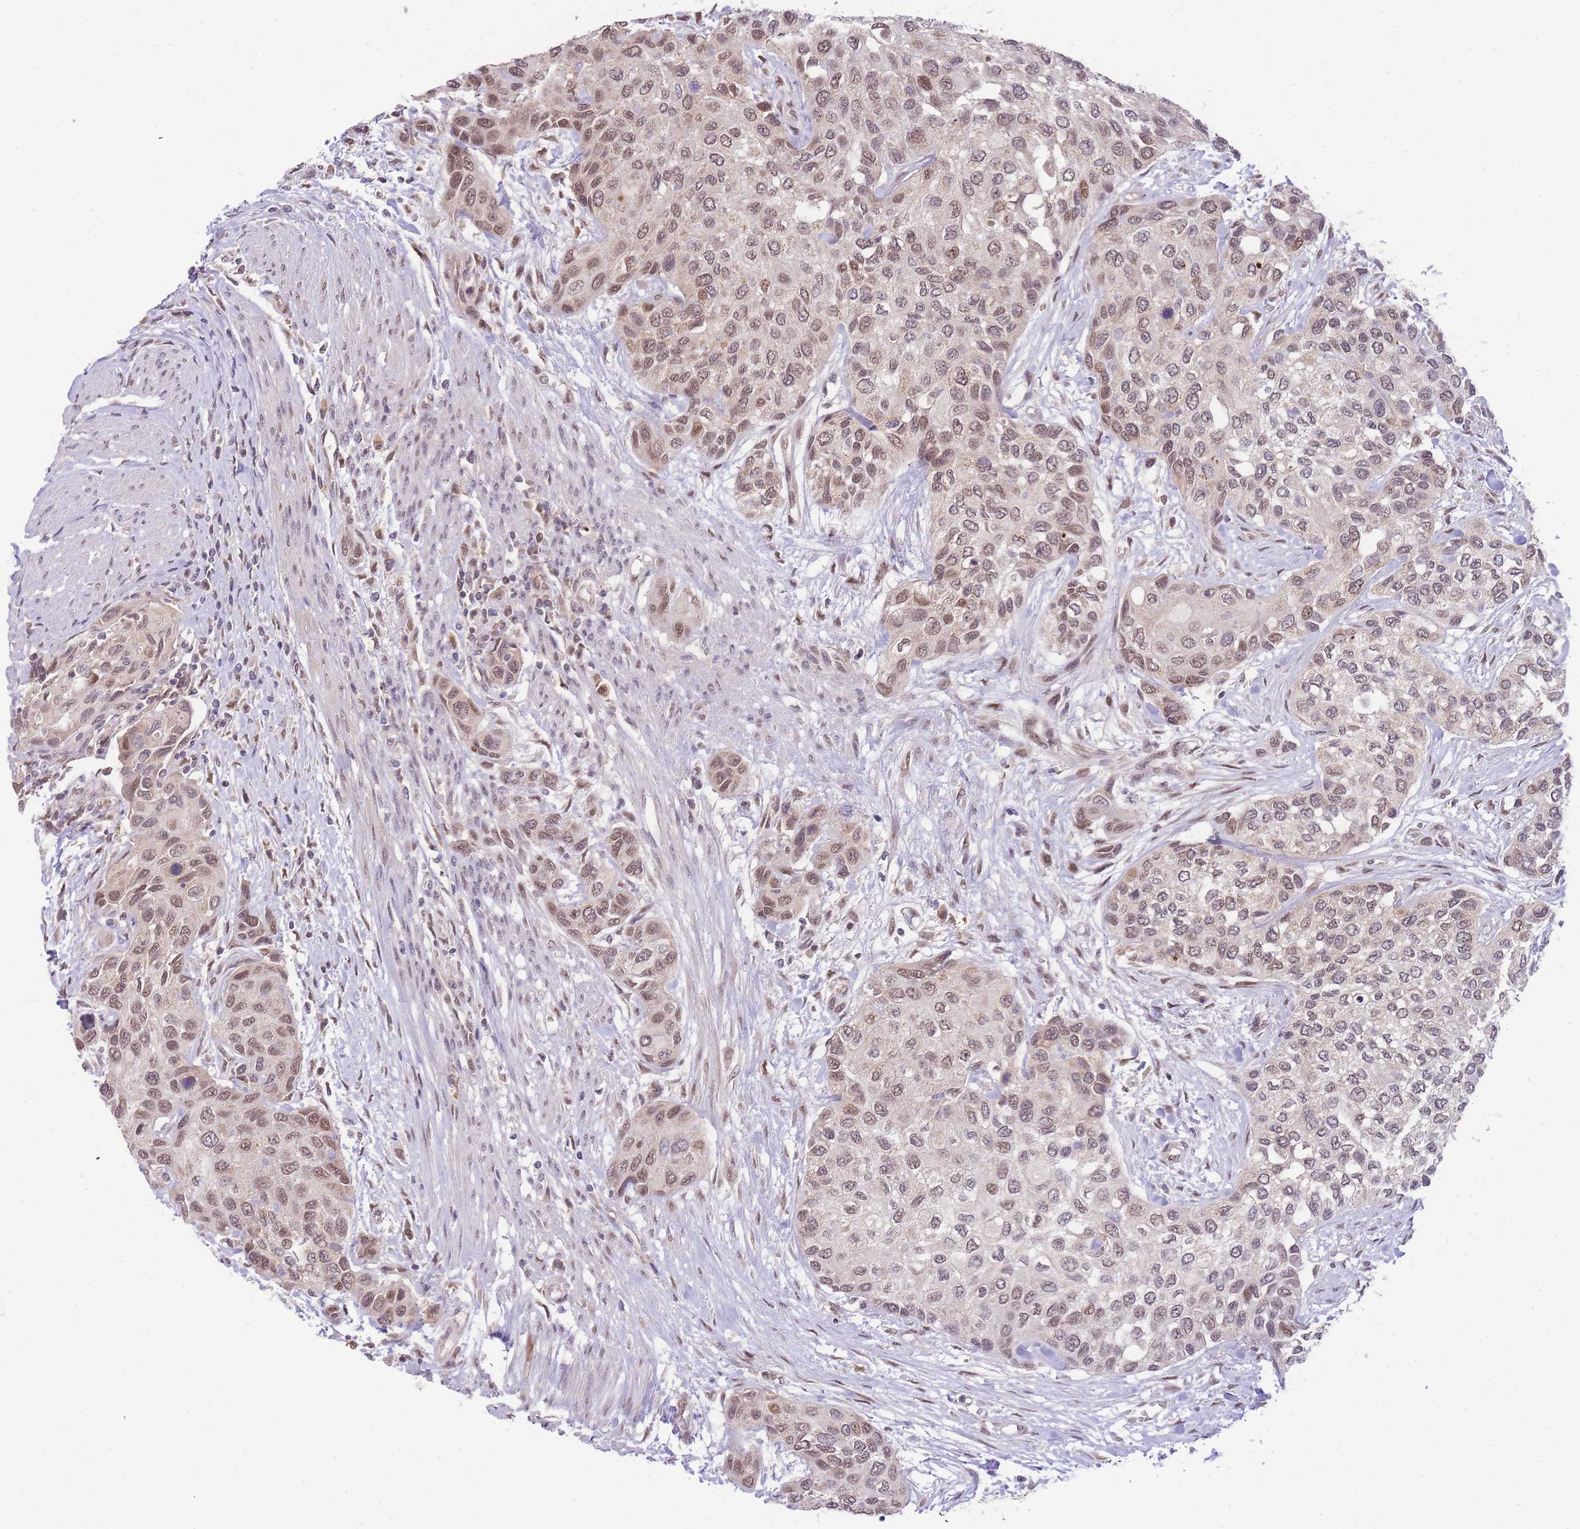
{"staining": {"intensity": "moderate", "quantity": ">75%", "location": "nuclear"}, "tissue": "urothelial cancer", "cell_type": "Tumor cells", "image_type": "cancer", "snomed": [{"axis": "morphology", "description": "Normal tissue, NOS"}, {"axis": "morphology", "description": "Urothelial carcinoma, High grade"}, {"axis": "topography", "description": "Vascular tissue"}, {"axis": "topography", "description": "Urinary bladder"}], "caption": "Immunohistochemistry (IHC) micrograph of neoplastic tissue: urothelial cancer stained using immunohistochemistry (IHC) displays medium levels of moderate protein expression localized specifically in the nuclear of tumor cells, appearing as a nuclear brown color.", "gene": "PUS10", "patient": {"sex": "female", "age": 56}}